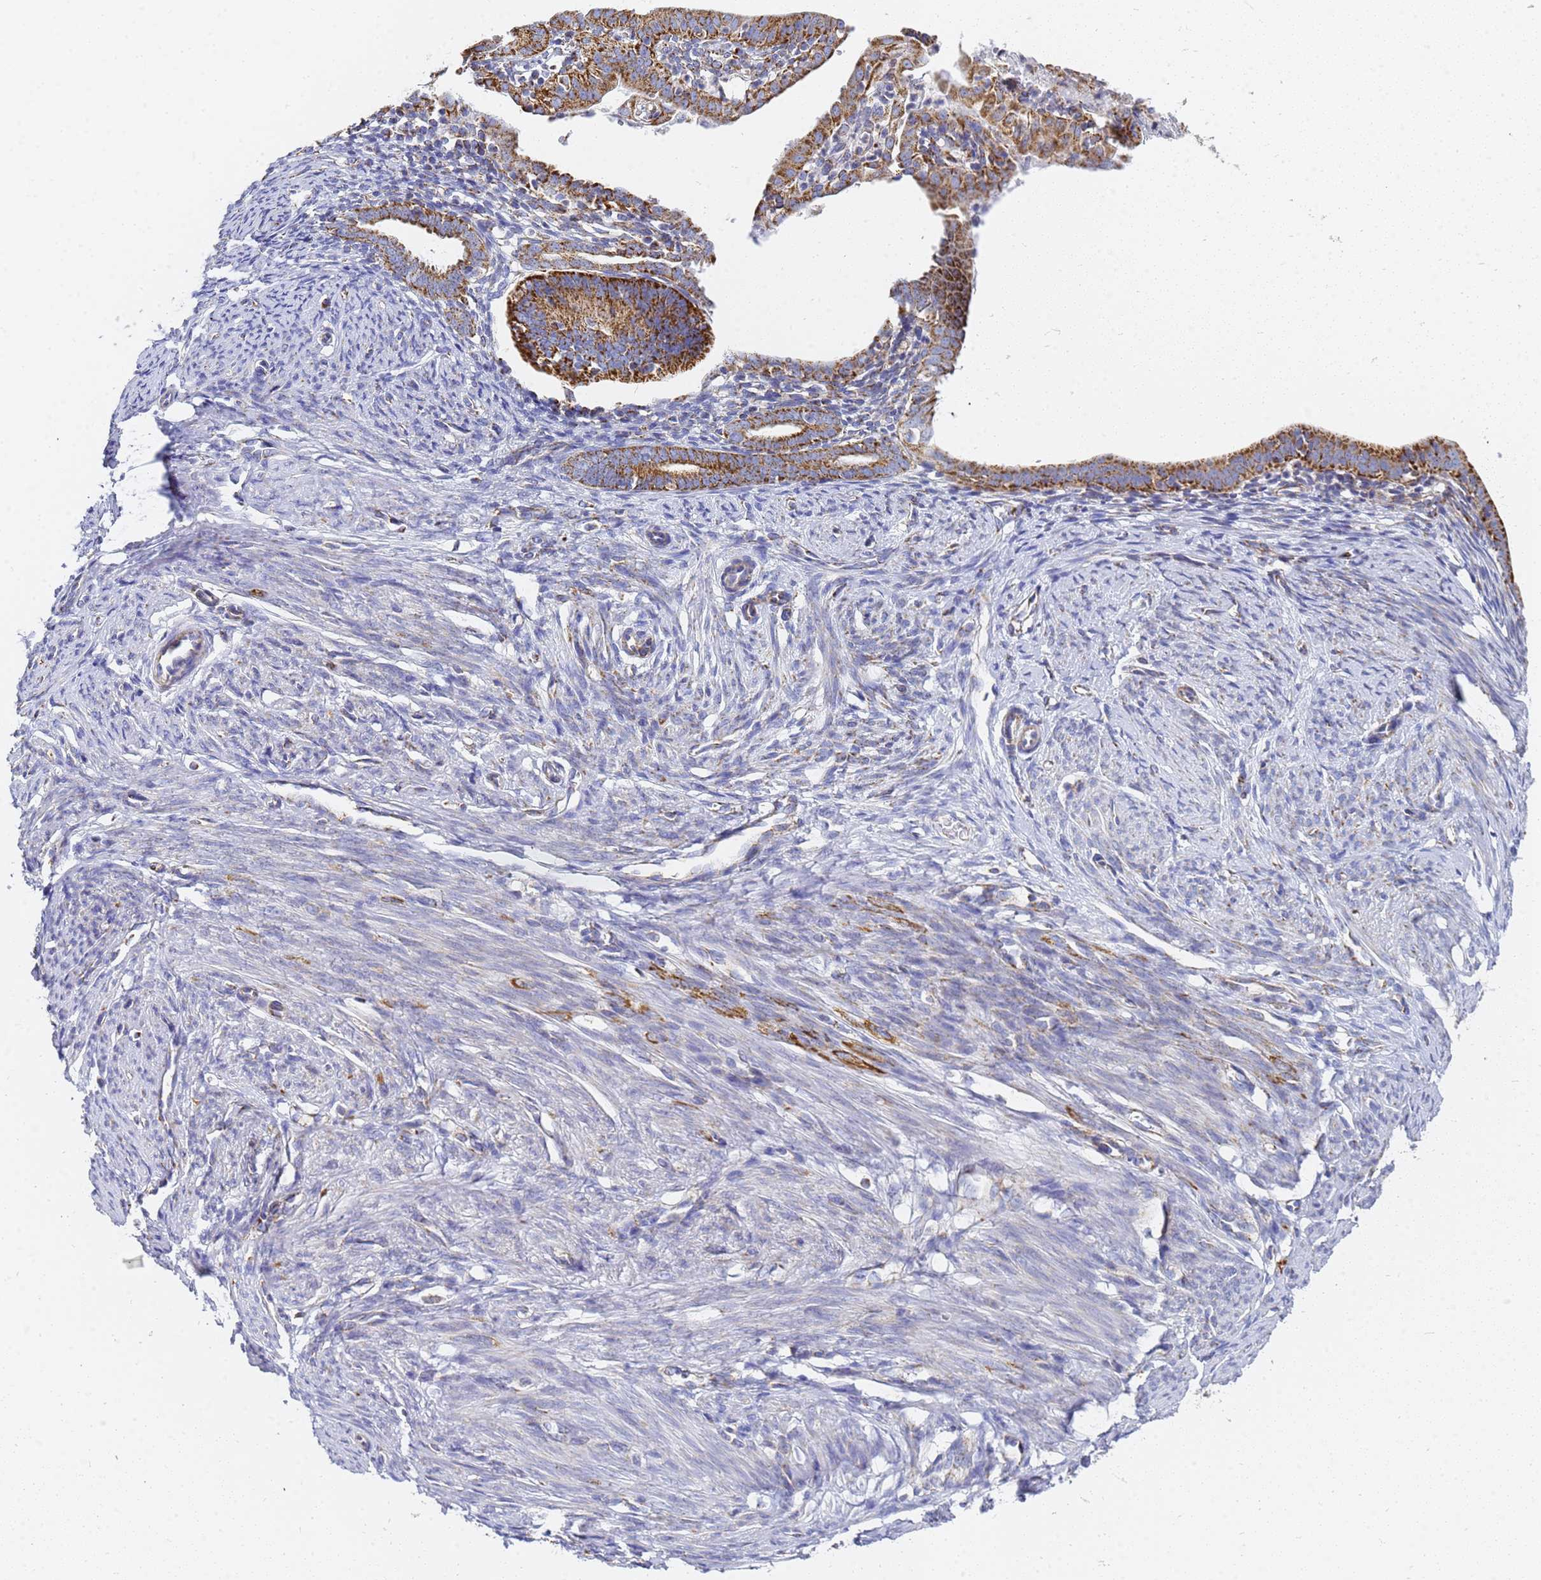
{"staining": {"intensity": "strong", "quantity": ">75%", "location": "cytoplasmic/membranous"}, "tissue": "endometrial cancer", "cell_type": "Tumor cells", "image_type": "cancer", "snomed": [{"axis": "morphology", "description": "Adenocarcinoma, NOS"}, {"axis": "topography", "description": "Endometrium"}], "caption": "This photomicrograph demonstrates IHC staining of endometrial cancer (adenocarcinoma), with high strong cytoplasmic/membranous expression in about >75% of tumor cells.", "gene": "CNIH4", "patient": {"sex": "female", "age": 51}}